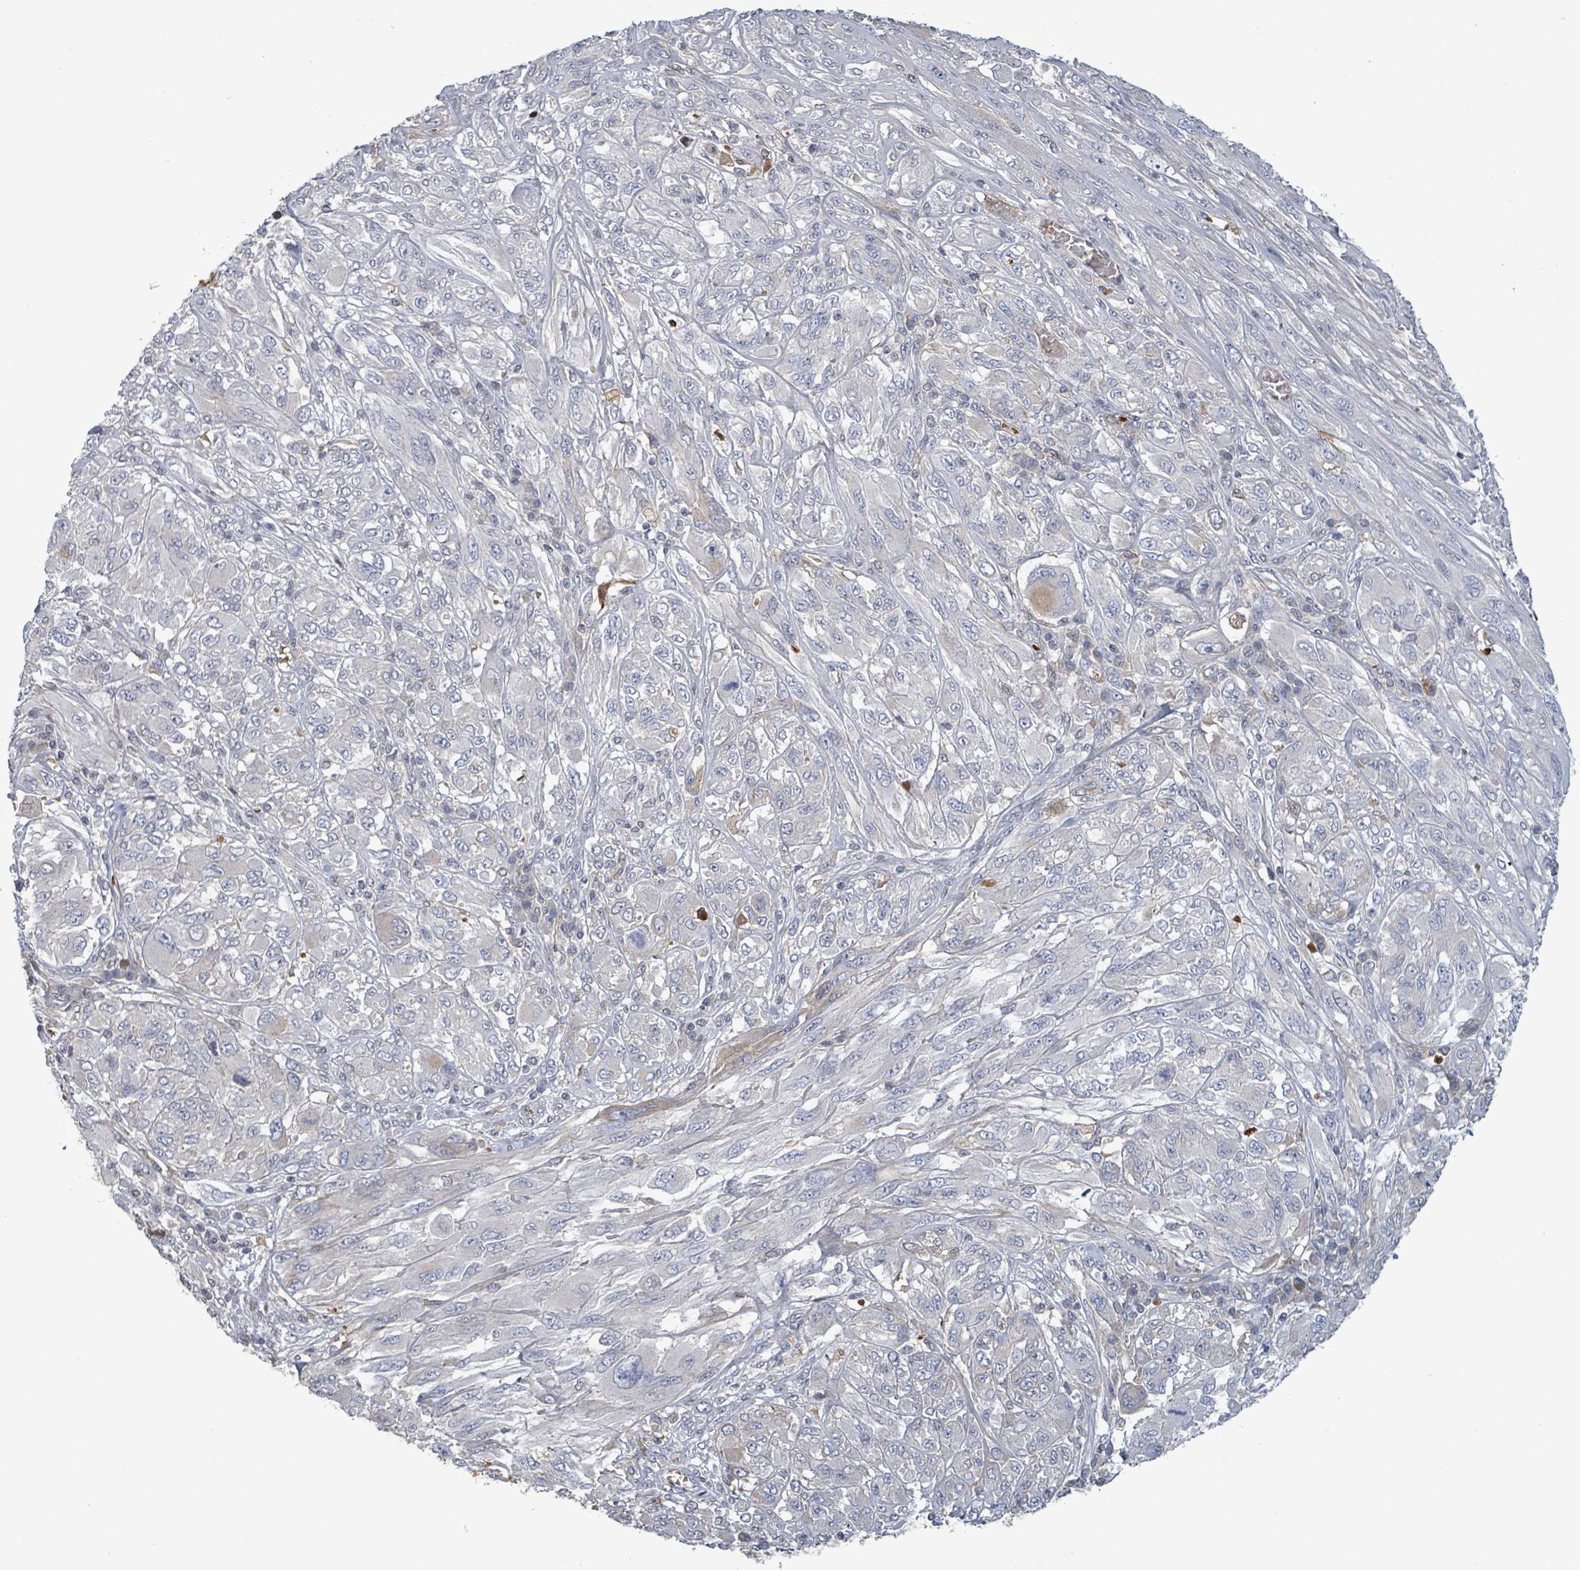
{"staining": {"intensity": "negative", "quantity": "none", "location": "none"}, "tissue": "melanoma", "cell_type": "Tumor cells", "image_type": "cancer", "snomed": [{"axis": "morphology", "description": "Malignant melanoma, NOS"}, {"axis": "topography", "description": "Skin"}], "caption": "DAB (3,3'-diaminobenzidine) immunohistochemical staining of human malignant melanoma displays no significant expression in tumor cells. The staining was performed using DAB (3,3'-diaminobenzidine) to visualize the protein expression in brown, while the nuclei were stained in blue with hematoxylin (Magnification: 20x).", "gene": "GRM8", "patient": {"sex": "female", "age": 91}}